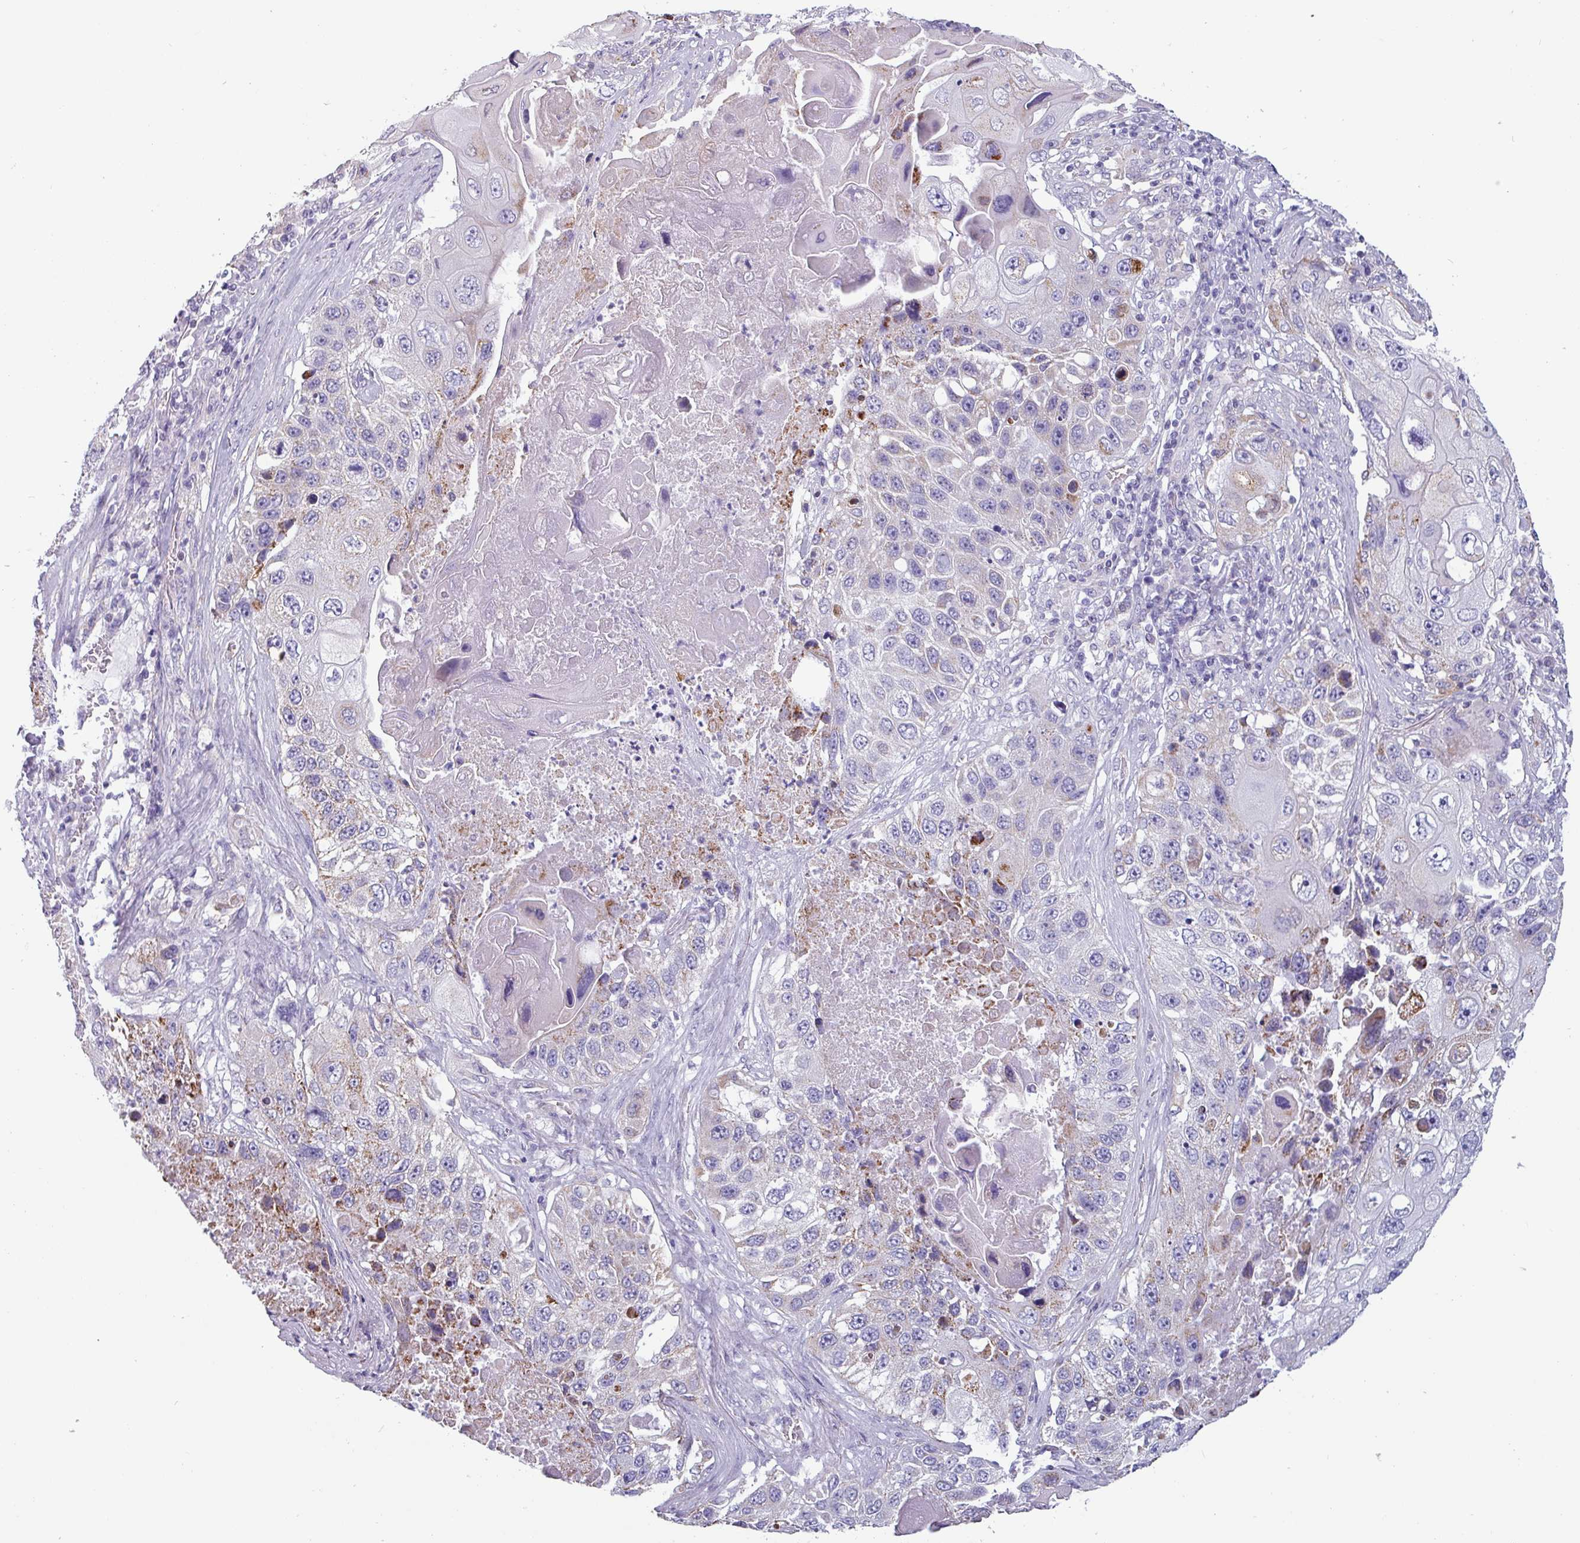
{"staining": {"intensity": "negative", "quantity": "none", "location": "none"}, "tissue": "lung cancer", "cell_type": "Tumor cells", "image_type": "cancer", "snomed": [{"axis": "morphology", "description": "Squamous cell carcinoma, NOS"}, {"axis": "topography", "description": "Lung"}], "caption": "Lung cancer stained for a protein using immunohistochemistry (IHC) exhibits no expression tumor cells.", "gene": "CAMK1", "patient": {"sex": "male", "age": 61}}